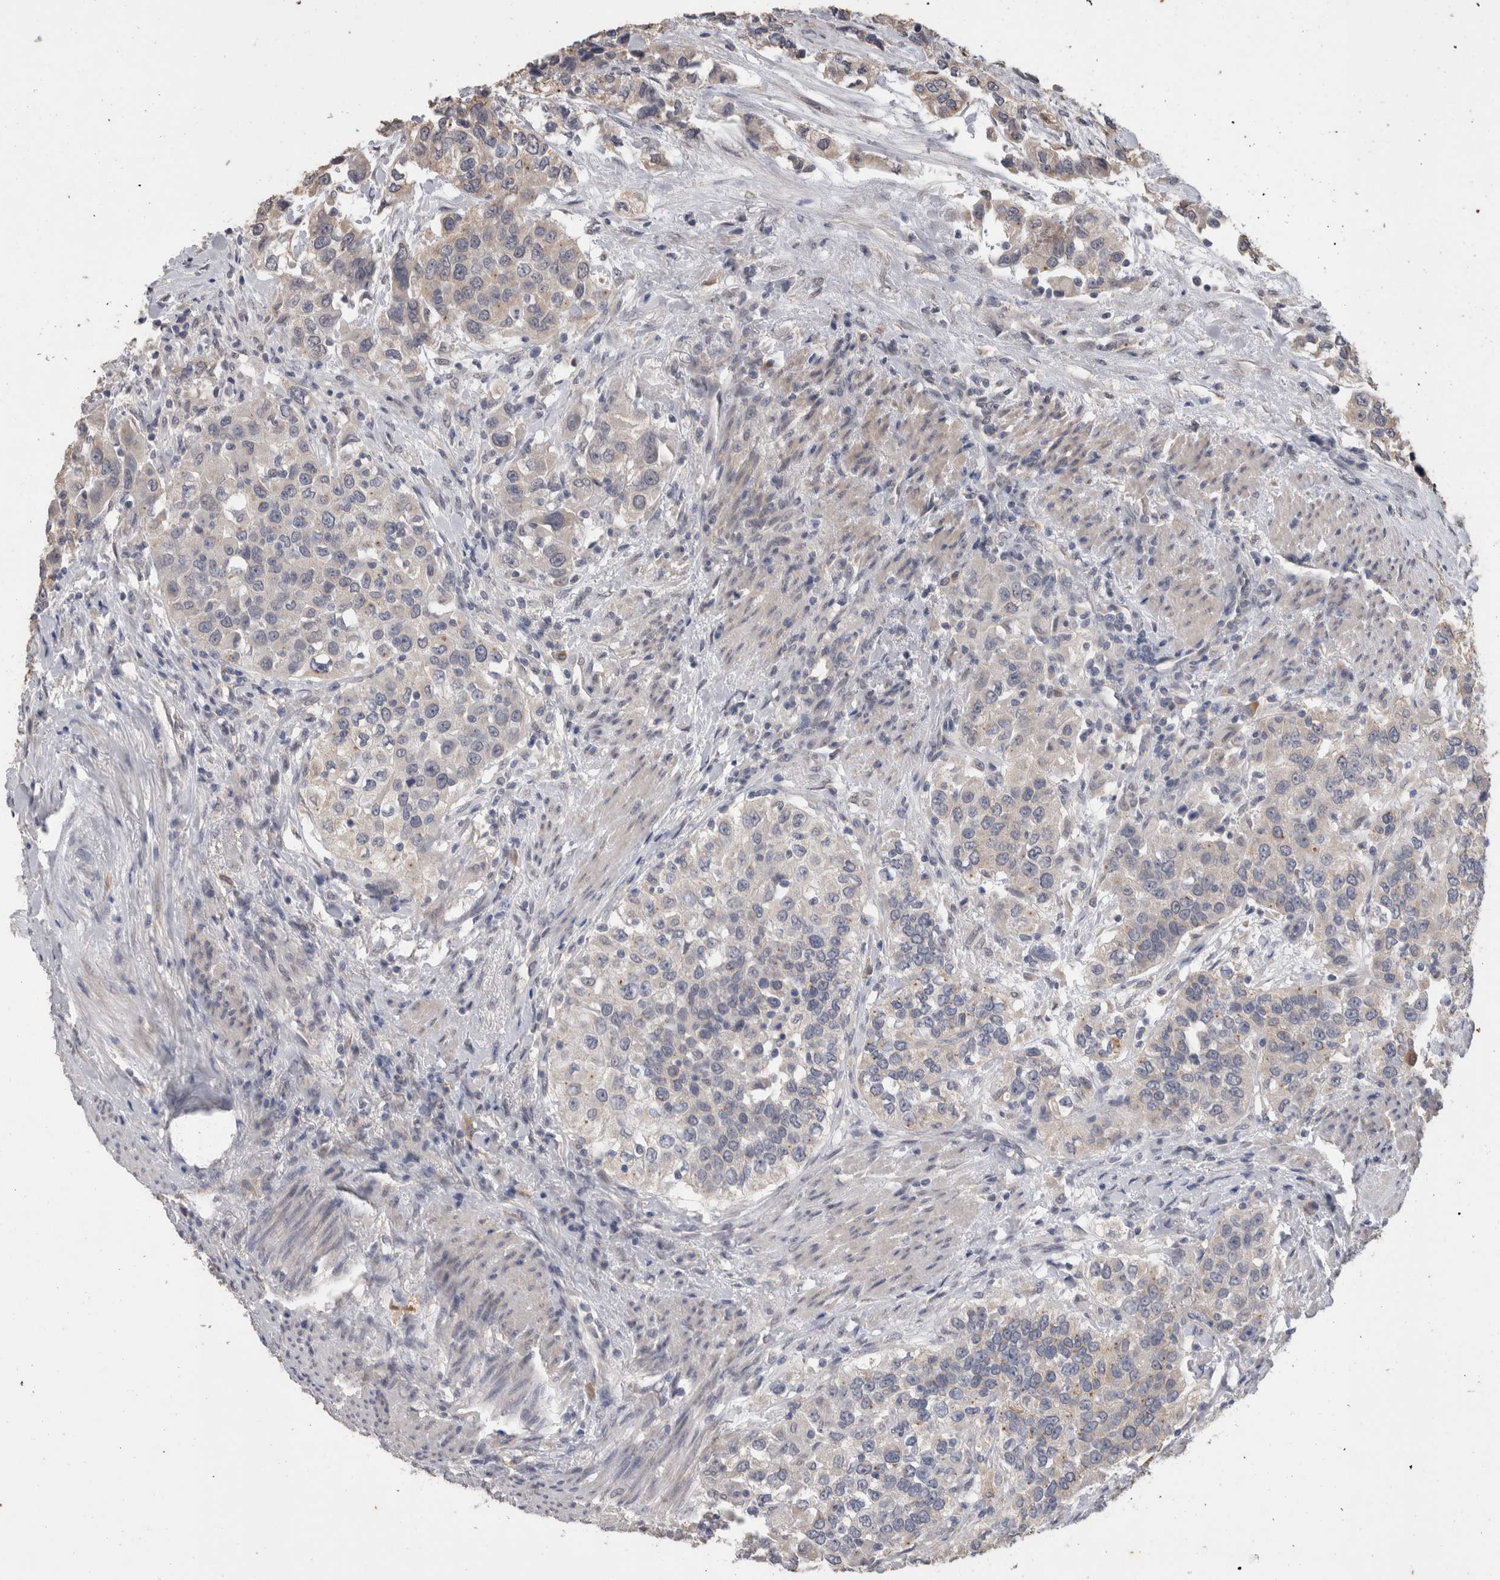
{"staining": {"intensity": "weak", "quantity": "<25%", "location": "cytoplasmic/membranous"}, "tissue": "urothelial cancer", "cell_type": "Tumor cells", "image_type": "cancer", "snomed": [{"axis": "morphology", "description": "Urothelial carcinoma, High grade"}, {"axis": "topography", "description": "Urinary bladder"}], "caption": "Immunohistochemical staining of human urothelial cancer exhibits no significant expression in tumor cells.", "gene": "FHOD3", "patient": {"sex": "female", "age": 80}}